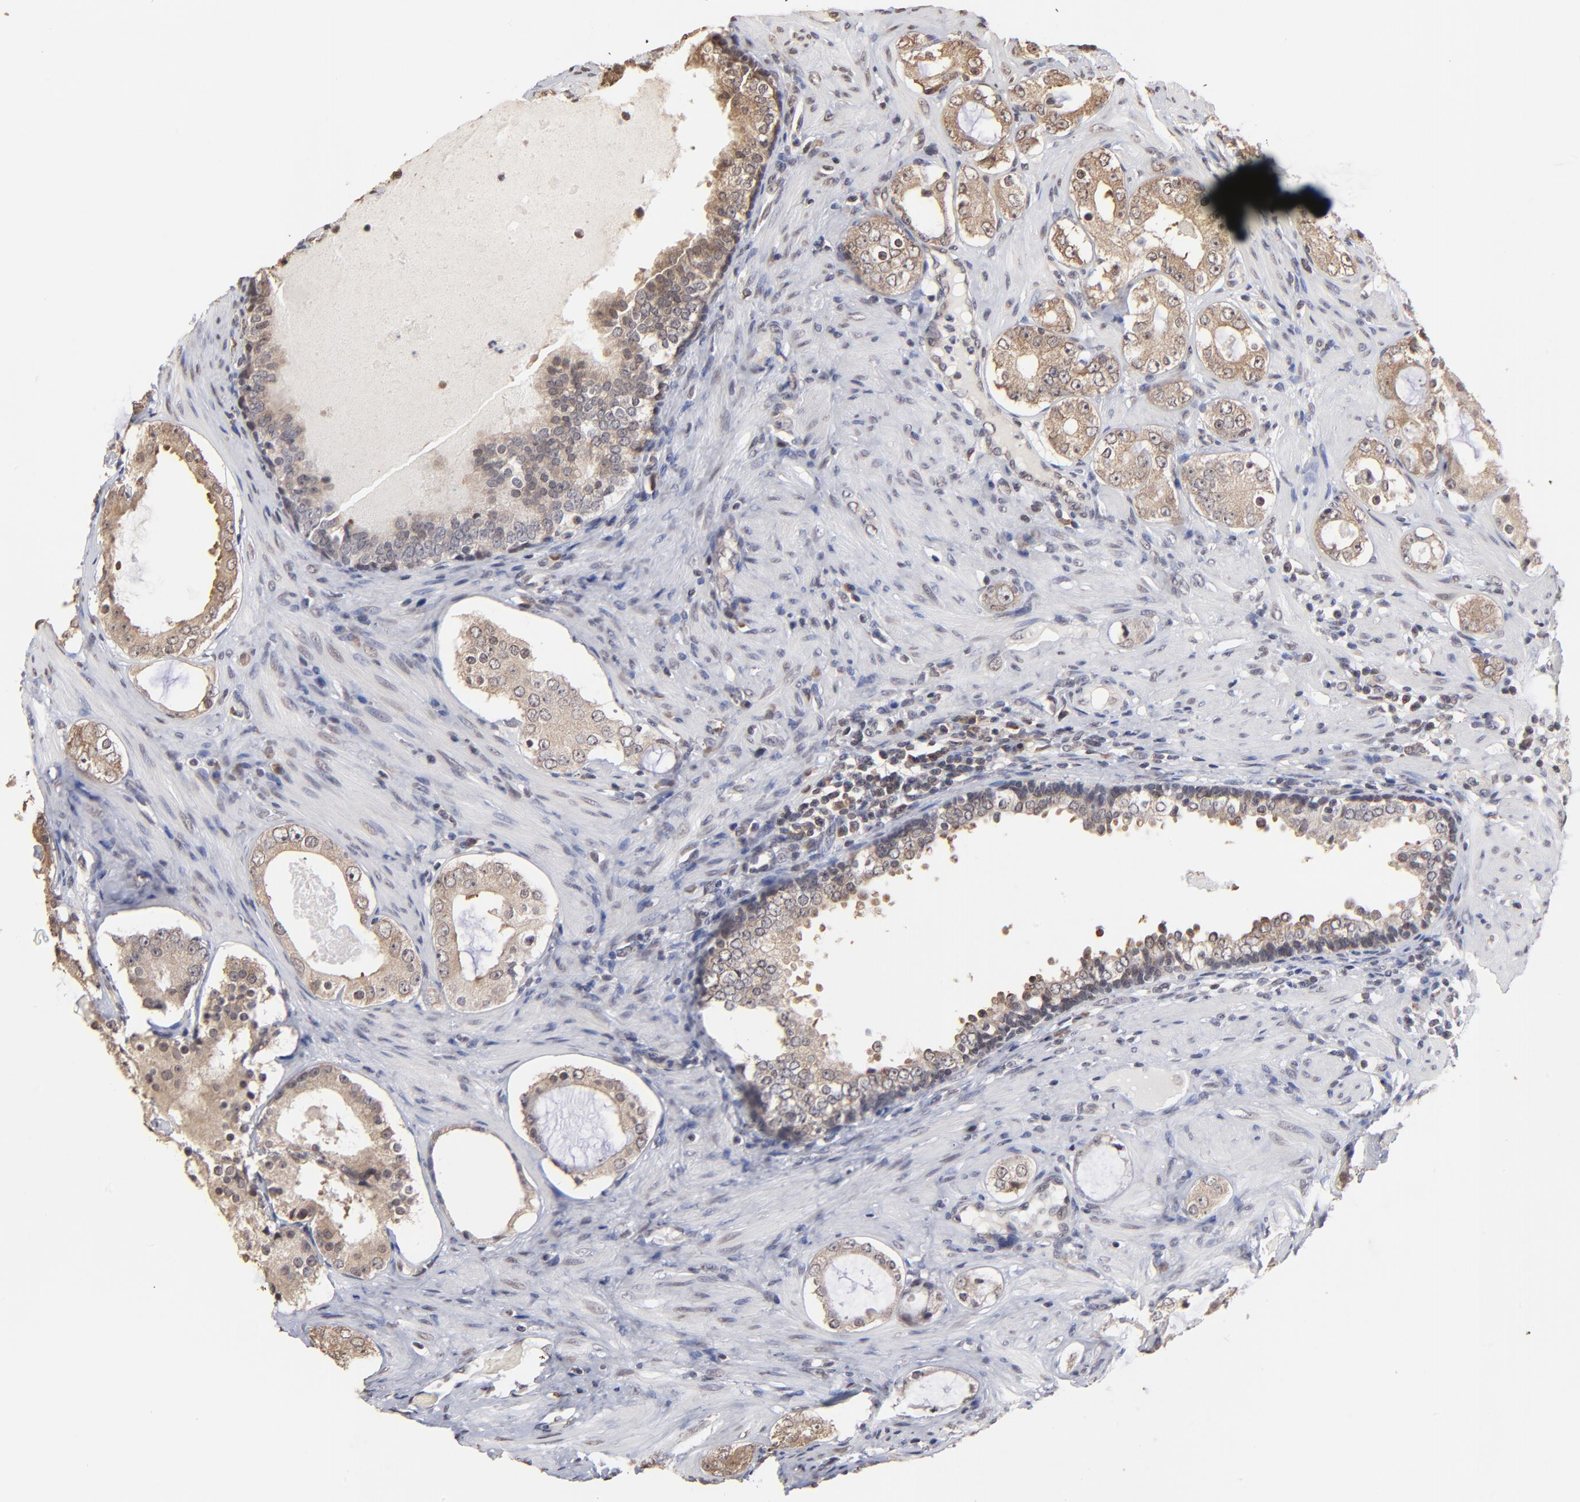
{"staining": {"intensity": "weak", "quantity": ">75%", "location": "cytoplasmic/membranous"}, "tissue": "prostate cancer", "cell_type": "Tumor cells", "image_type": "cancer", "snomed": [{"axis": "morphology", "description": "Adenocarcinoma, Medium grade"}, {"axis": "topography", "description": "Prostate"}], "caption": "This is a photomicrograph of IHC staining of prostate medium-grade adenocarcinoma, which shows weak positivity in the cytoplasmic/membranous of tumor cells.", "gene": "BRPF1", "patient": {"sex": "male", "age": 73}}